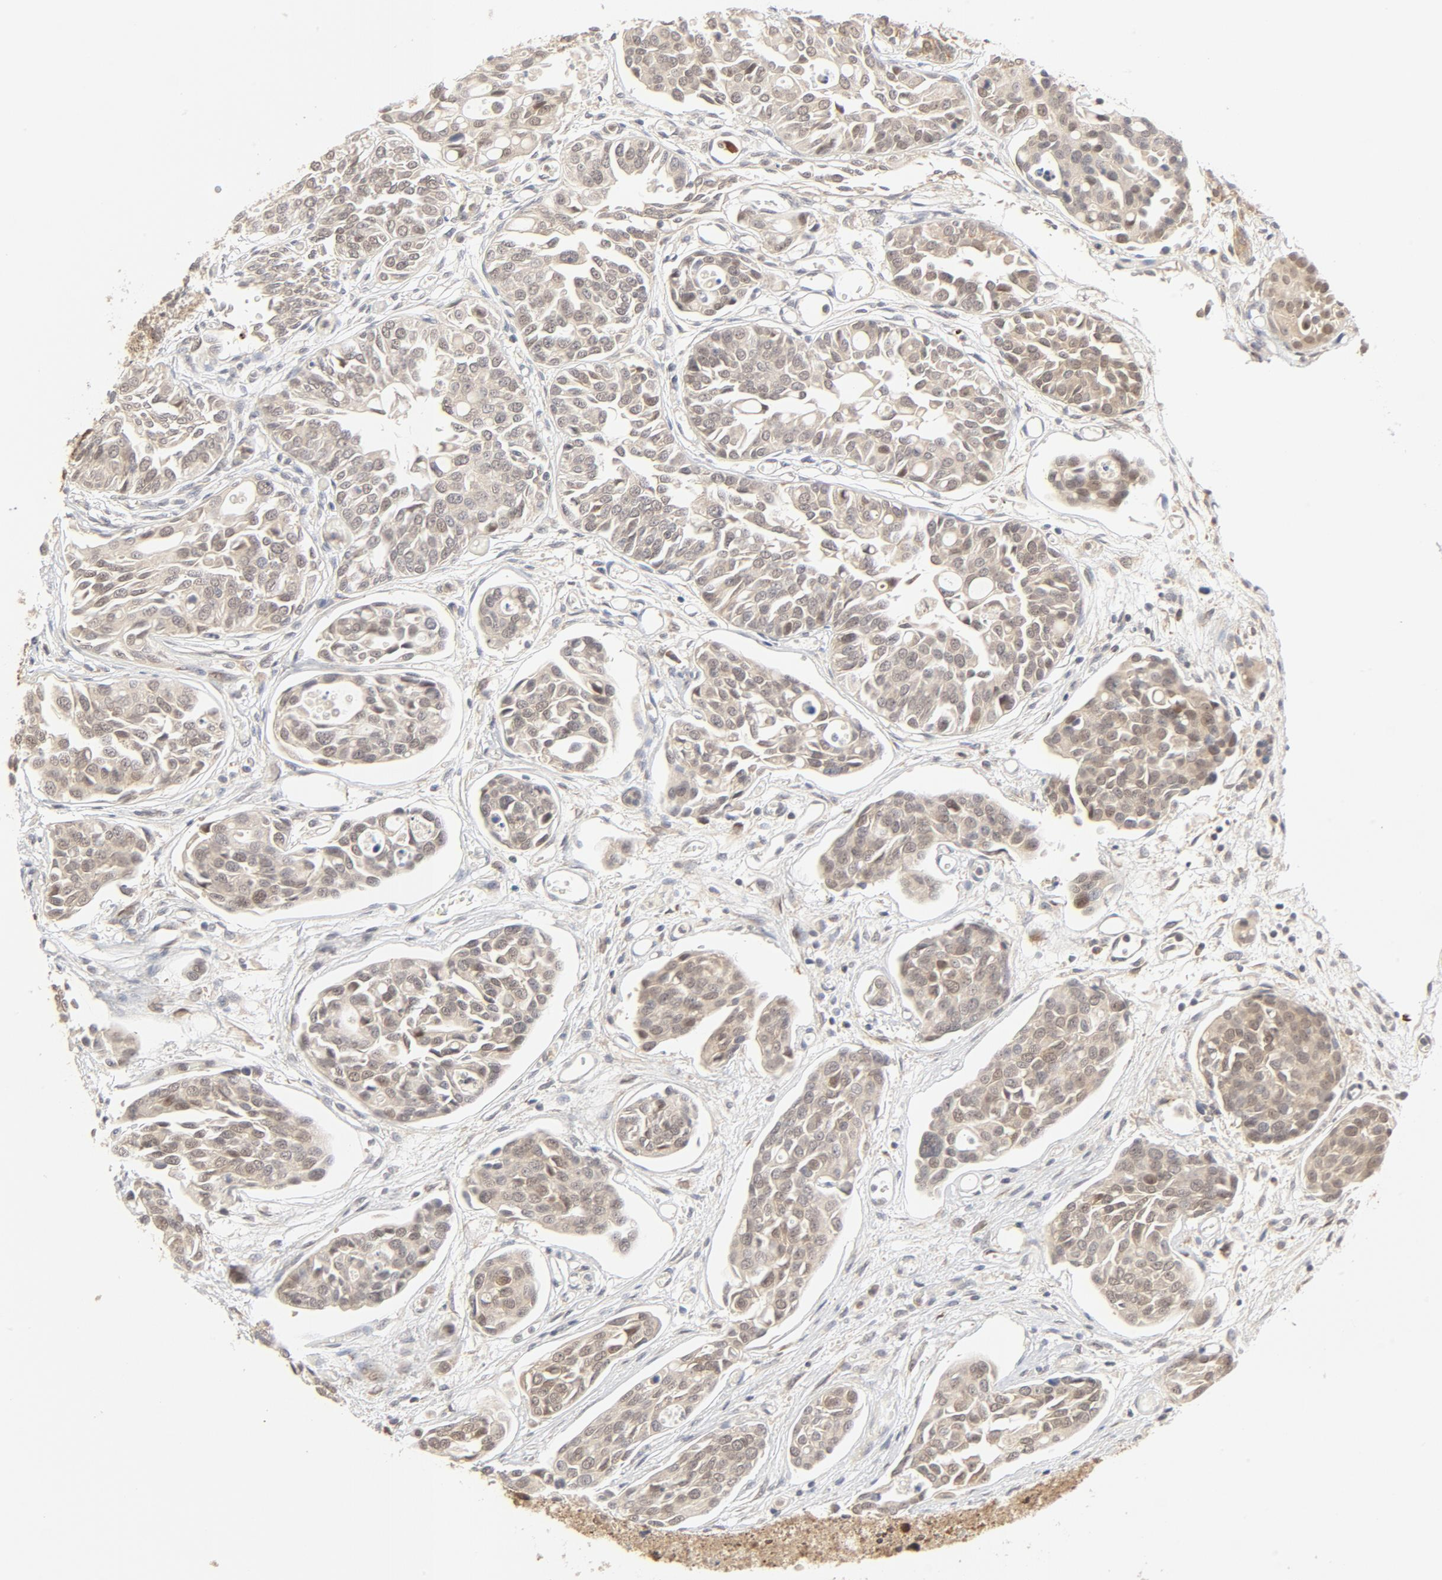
{"staining": {"intensity": "weak", "quantity": ">75%", "location": "cytoplasmic/membranous,nuclear"}, "tissue": "urothelial cancer", "cell_type": "Tumor cells", "image_type": "cancer", "snomed": [{"axis": "morphology", "description": "Urothelial carcinoma, High grade"}, {"axis": "topography", "description": "Urinary bladder"}], "caption": "Human urothelial cancer stained with a protein marker shows weak staining in tumor cells.", "gene": "NEDD8", "patient": {"sex": "male", "age": 78}}